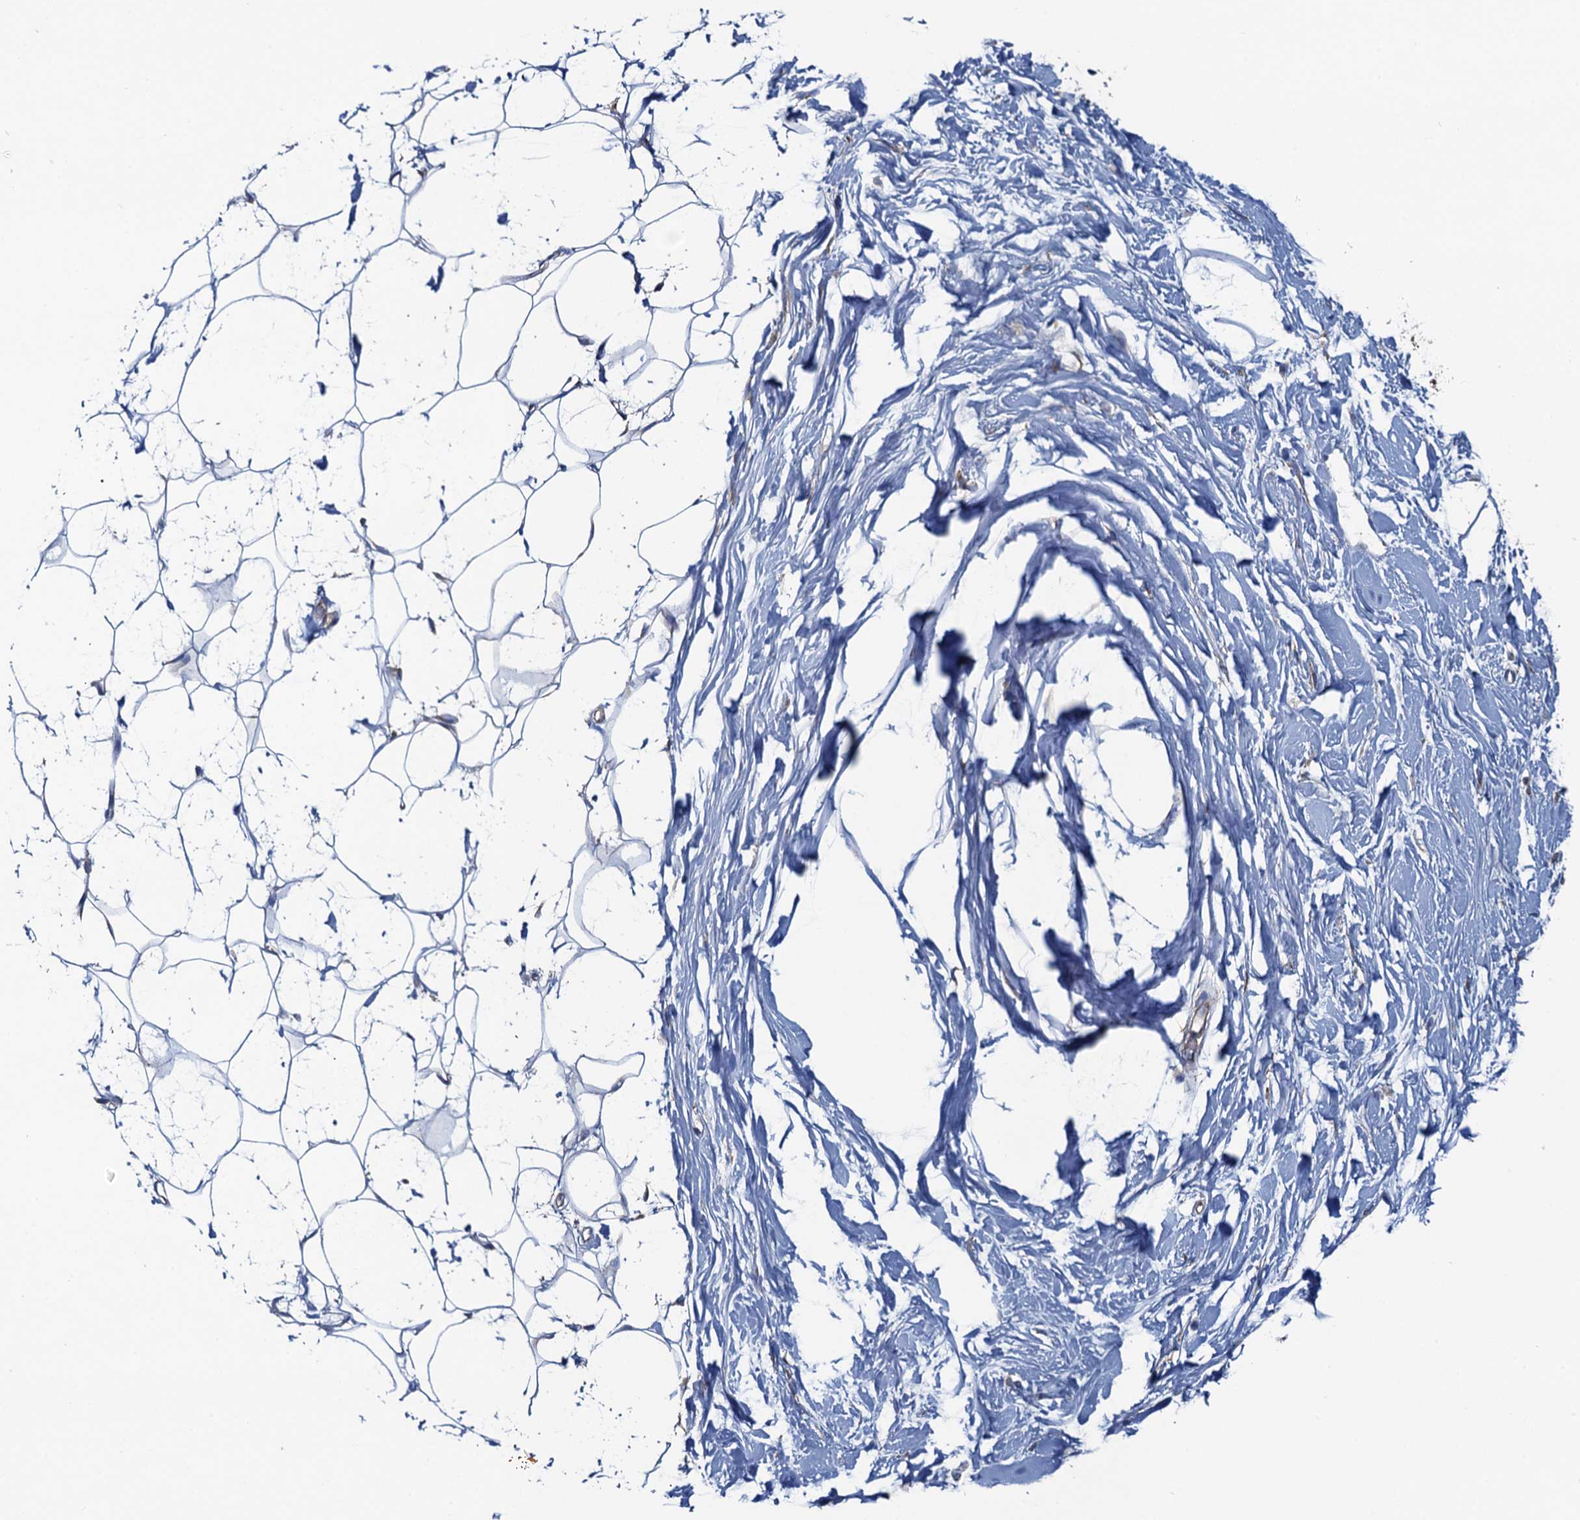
{"staining": {"intensity": "negative", "quantity": "none", "location": "none"}, "tissue": "adipose tissue", "cell_type": "Adipocytes", "image_type": "normal", "snomed": [{"axis": "morphology", "description": "Normal tissue, NOS"}, {"axis": "topography", "description": "Breast"}], "caption": "The image exhibits no significant expression in adipocytes of adipose tissue. (DAB (3,3'-diaminobenzidine) IHC, high magnification).", "gene": "ADCY9", "patient": {"sex": "female", "age": 26}}